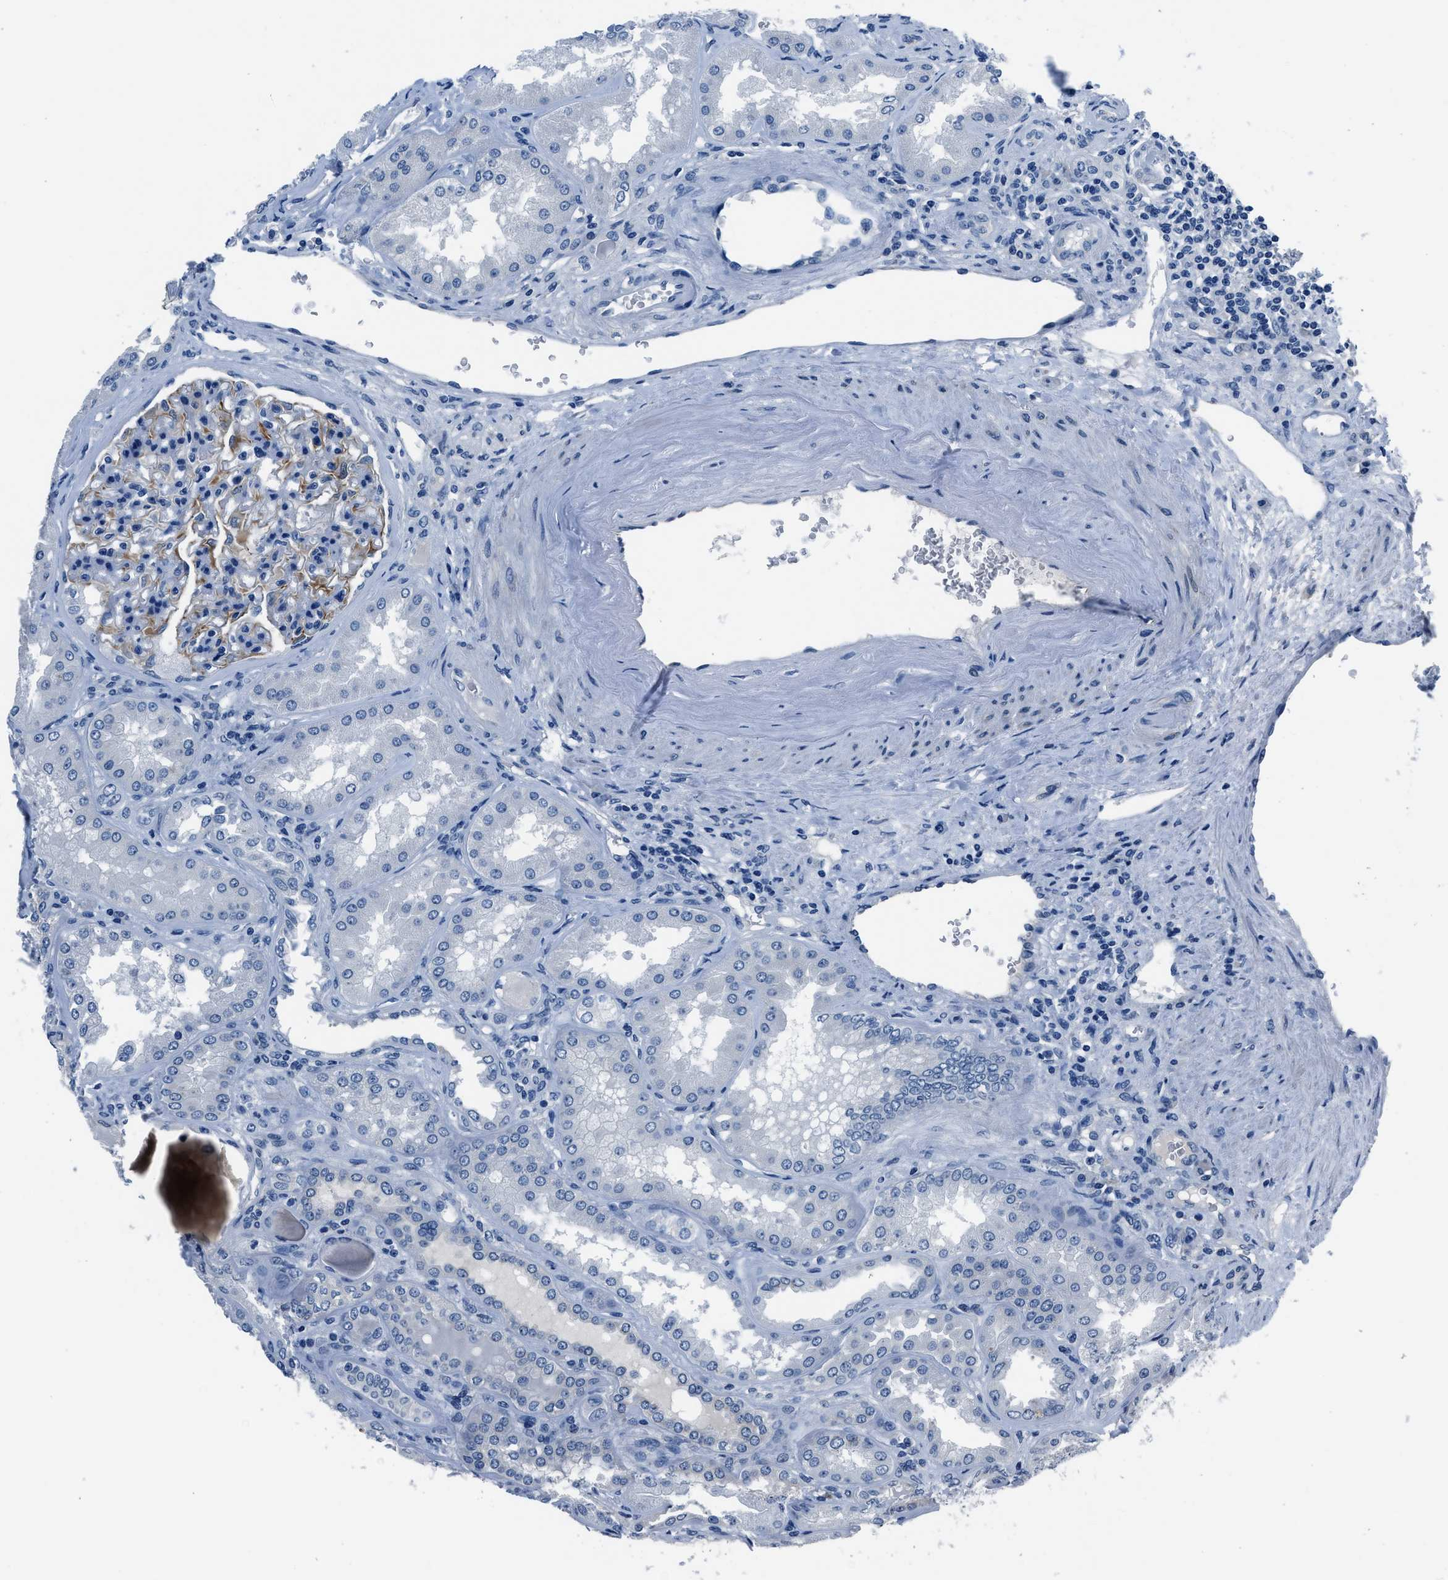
{"staining": {"intensity": "moderate", "quantity": "25%-75%", "location": "cytoplasmic/membranous"}, "tissue": "kidney", "cell_type": "Cells in glomeruli", "image_type": "normal", "snomed": [{"axis": "morphology", "description": "Normal tissue, NOS"}, {"axis": "topography", "description": "Kidney"}], "caption": "Immunohistochemical staining of normal kidney displays 25%-75% levels of moderate cytoplasmic/membranous protein expression in about 25%-75% of cells in glomeruli.", "gene": "GJA3", "patient": {"sex": "female", "age": 56}}